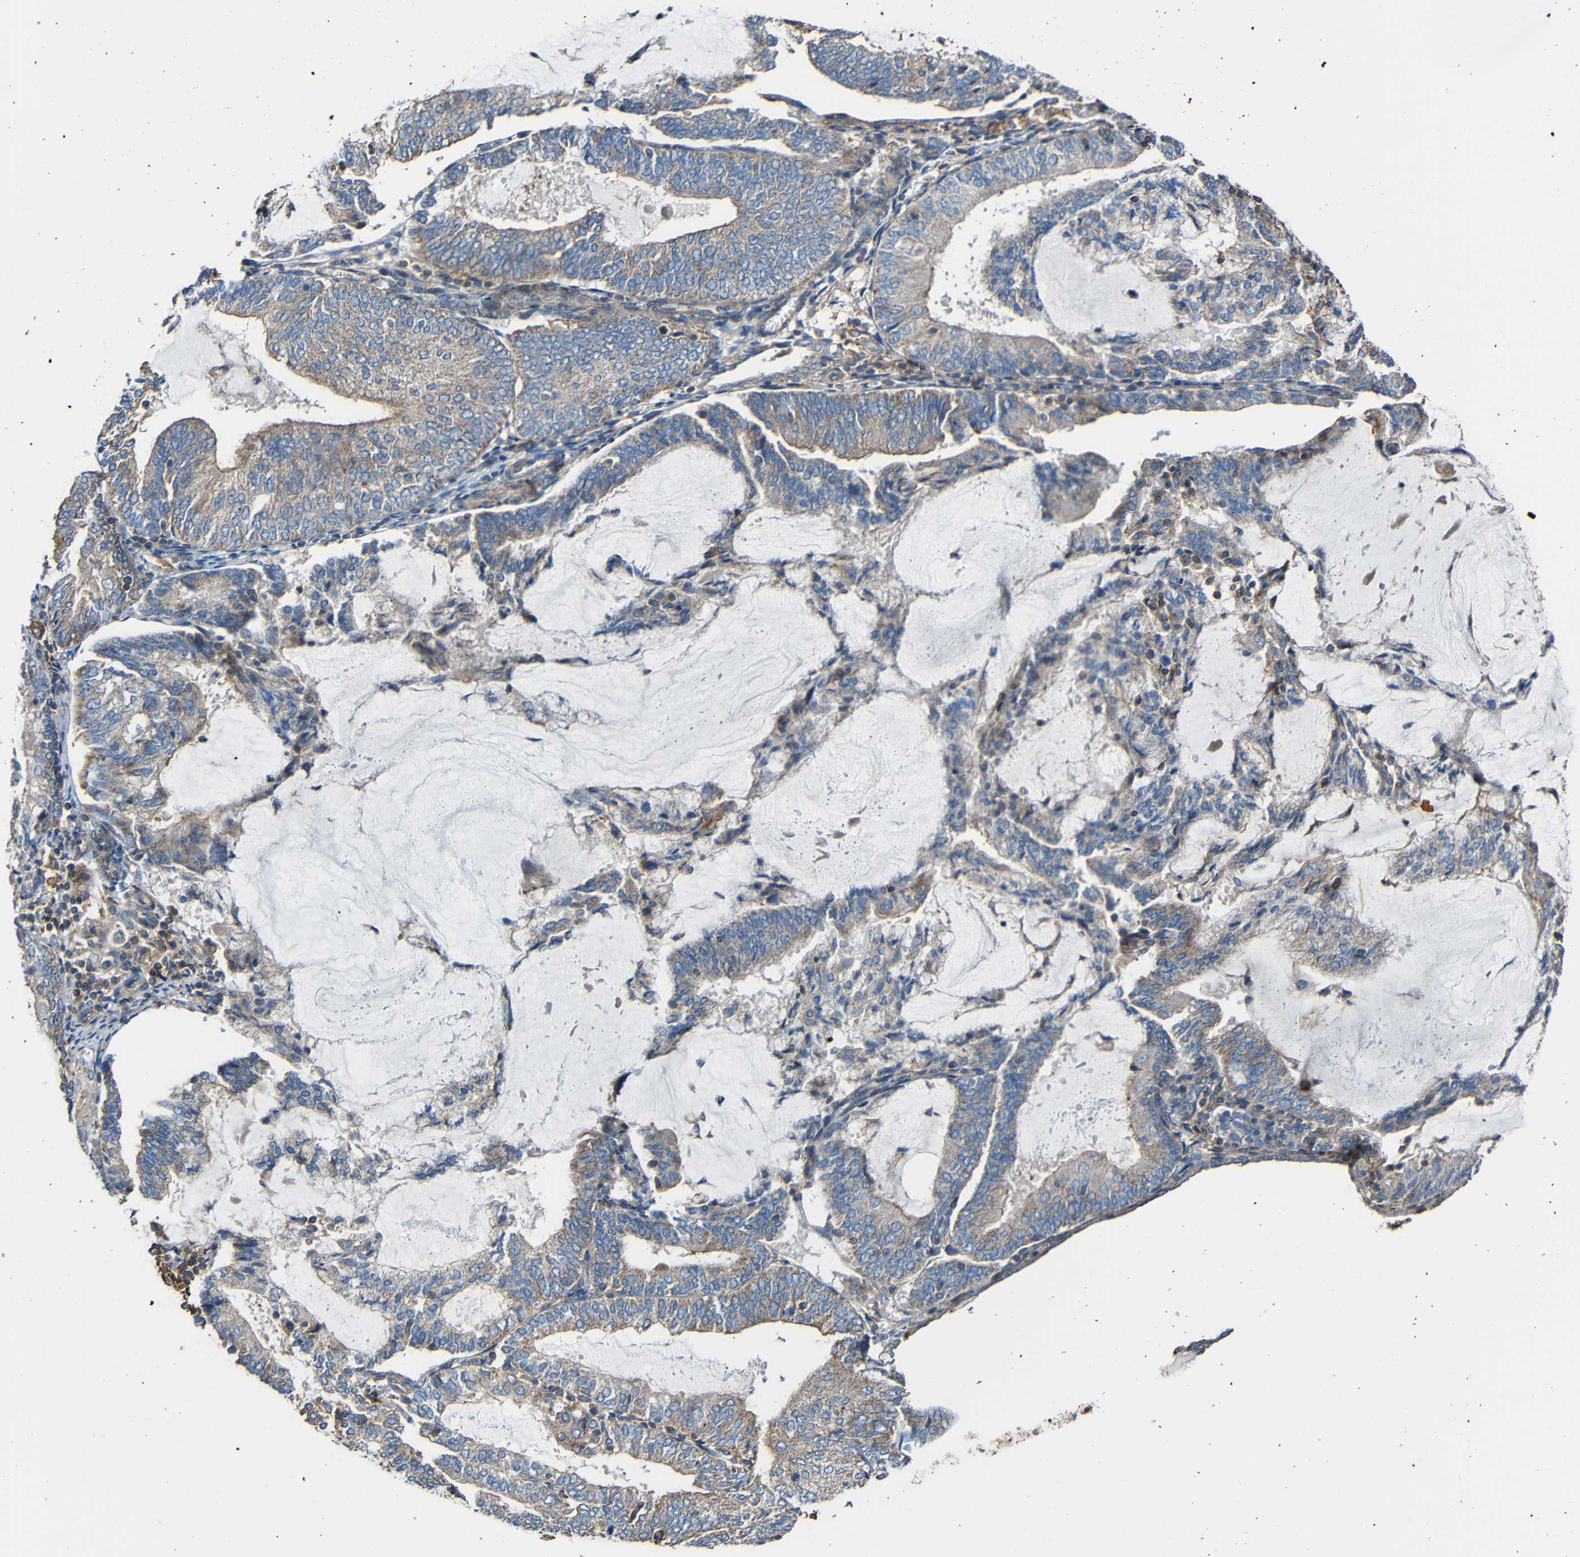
{"staining": {"intensity": "weak", "quantity": "25%-75%", "location": "cytoplasmic/membranous"}, "tissue": "endometrial cancer", "cell_type": "Tumor cells", "image_type": "cancer", "snomed": [{"axis": "morphology", "description": "Adenocarcinoma, NOS"}, {"axis": "topography", "description": "Endometrium"}], "caption": "The image shows a brown stain indicating the presence of a protein in the cytoplasmic/membranous of tumor cells in endometrial cancer.", "gene": "RHOT2", "patient": {"sex": "female", "age": 81}}